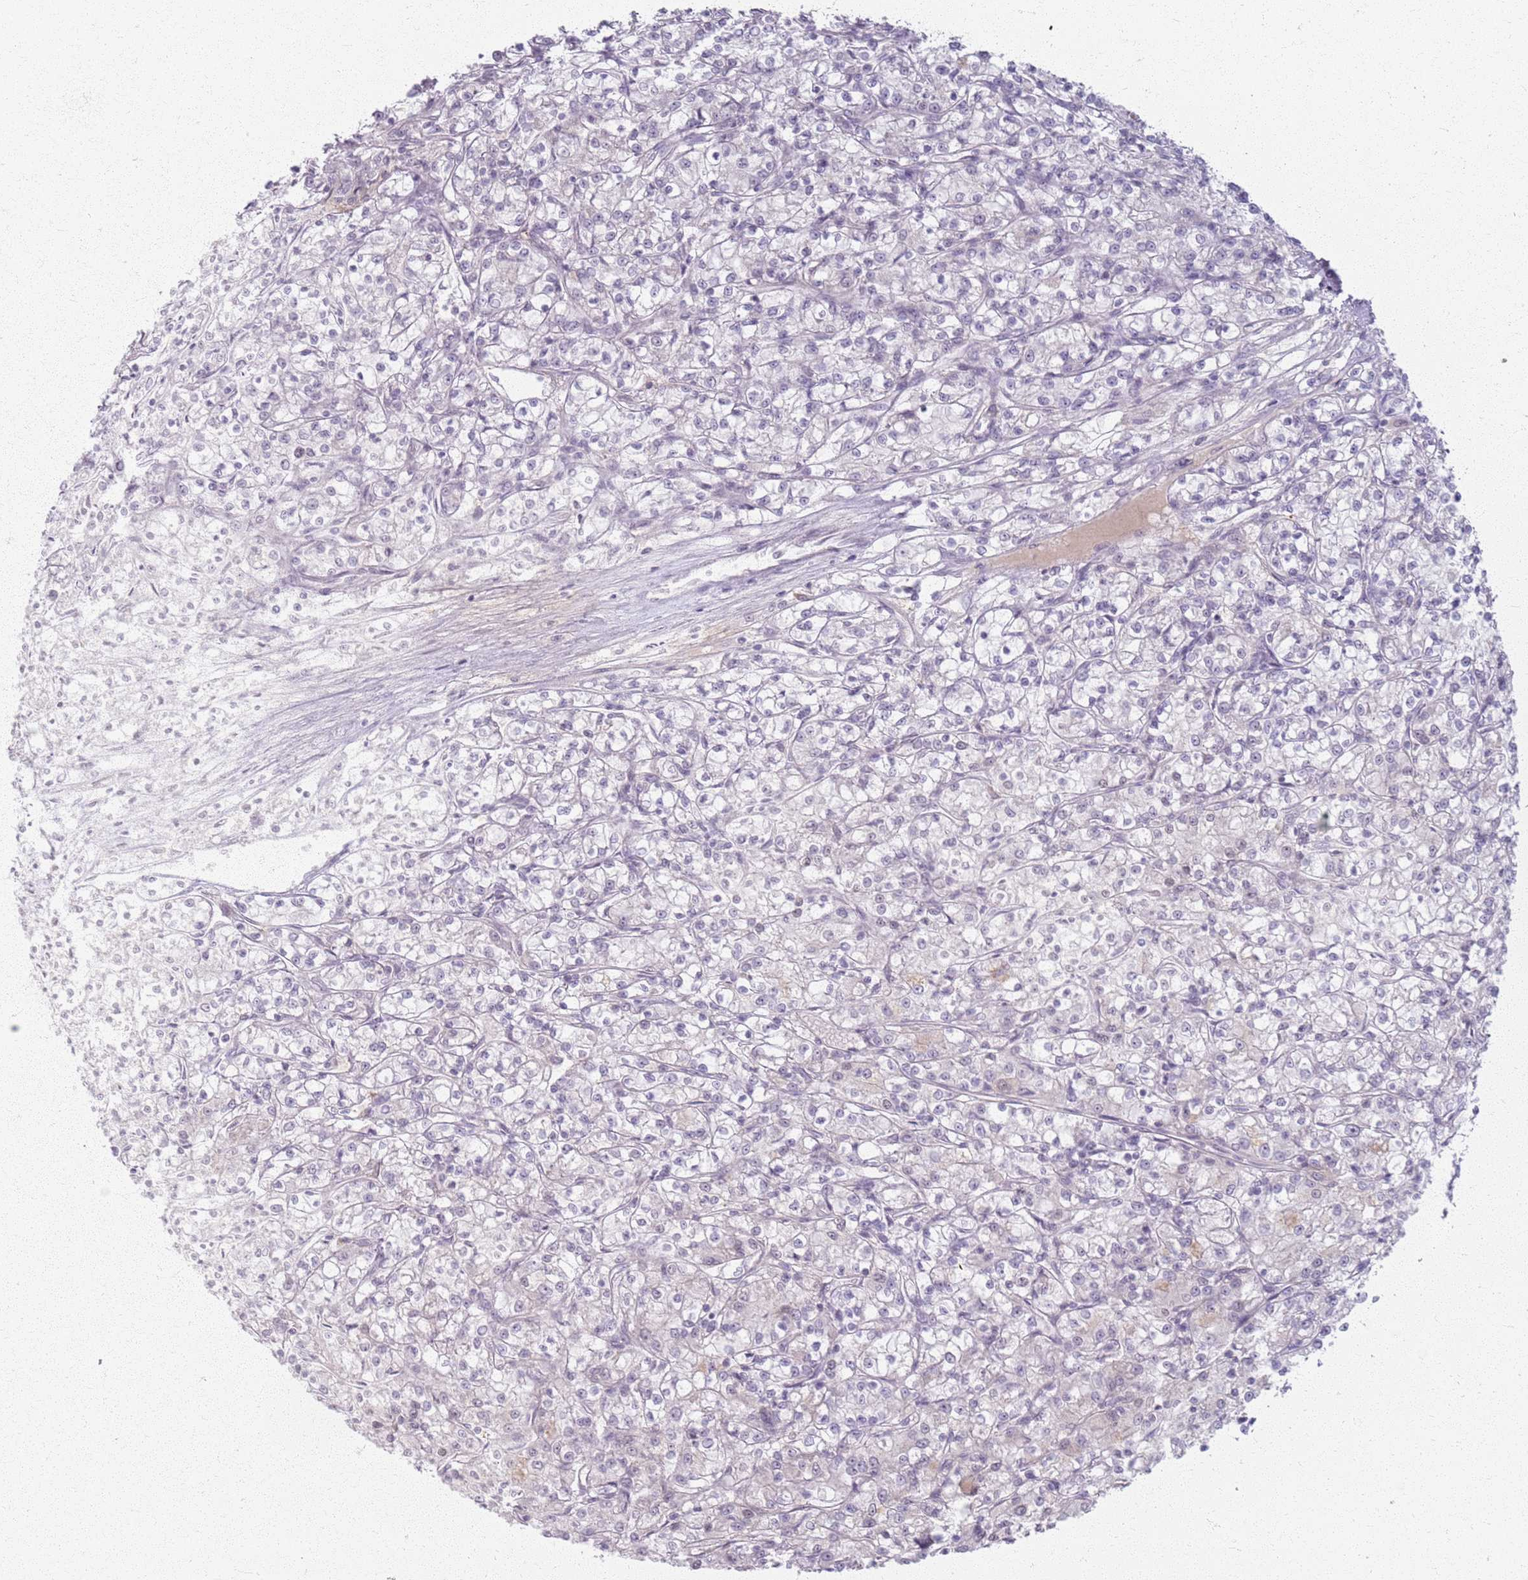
{"staining": {"intensity": "negative", "quantity": "none", "location": "none"}, "tissue": "renal cancer", "cell_type": "Tumor cells", "image_type": "cancer", "snomed": [{"axis": "morphology", "description": "Adenocarcinoma, NOS"}, {"axis": "topography", "description": "Kidney"}], "caption": "A high-resolution image shows IHC staining of renal adenocarcinoma, which demonstrates no significant staining in tumor cells.", "gene": "CRIPT", "patient": {"sex": "female", "age": 59}}